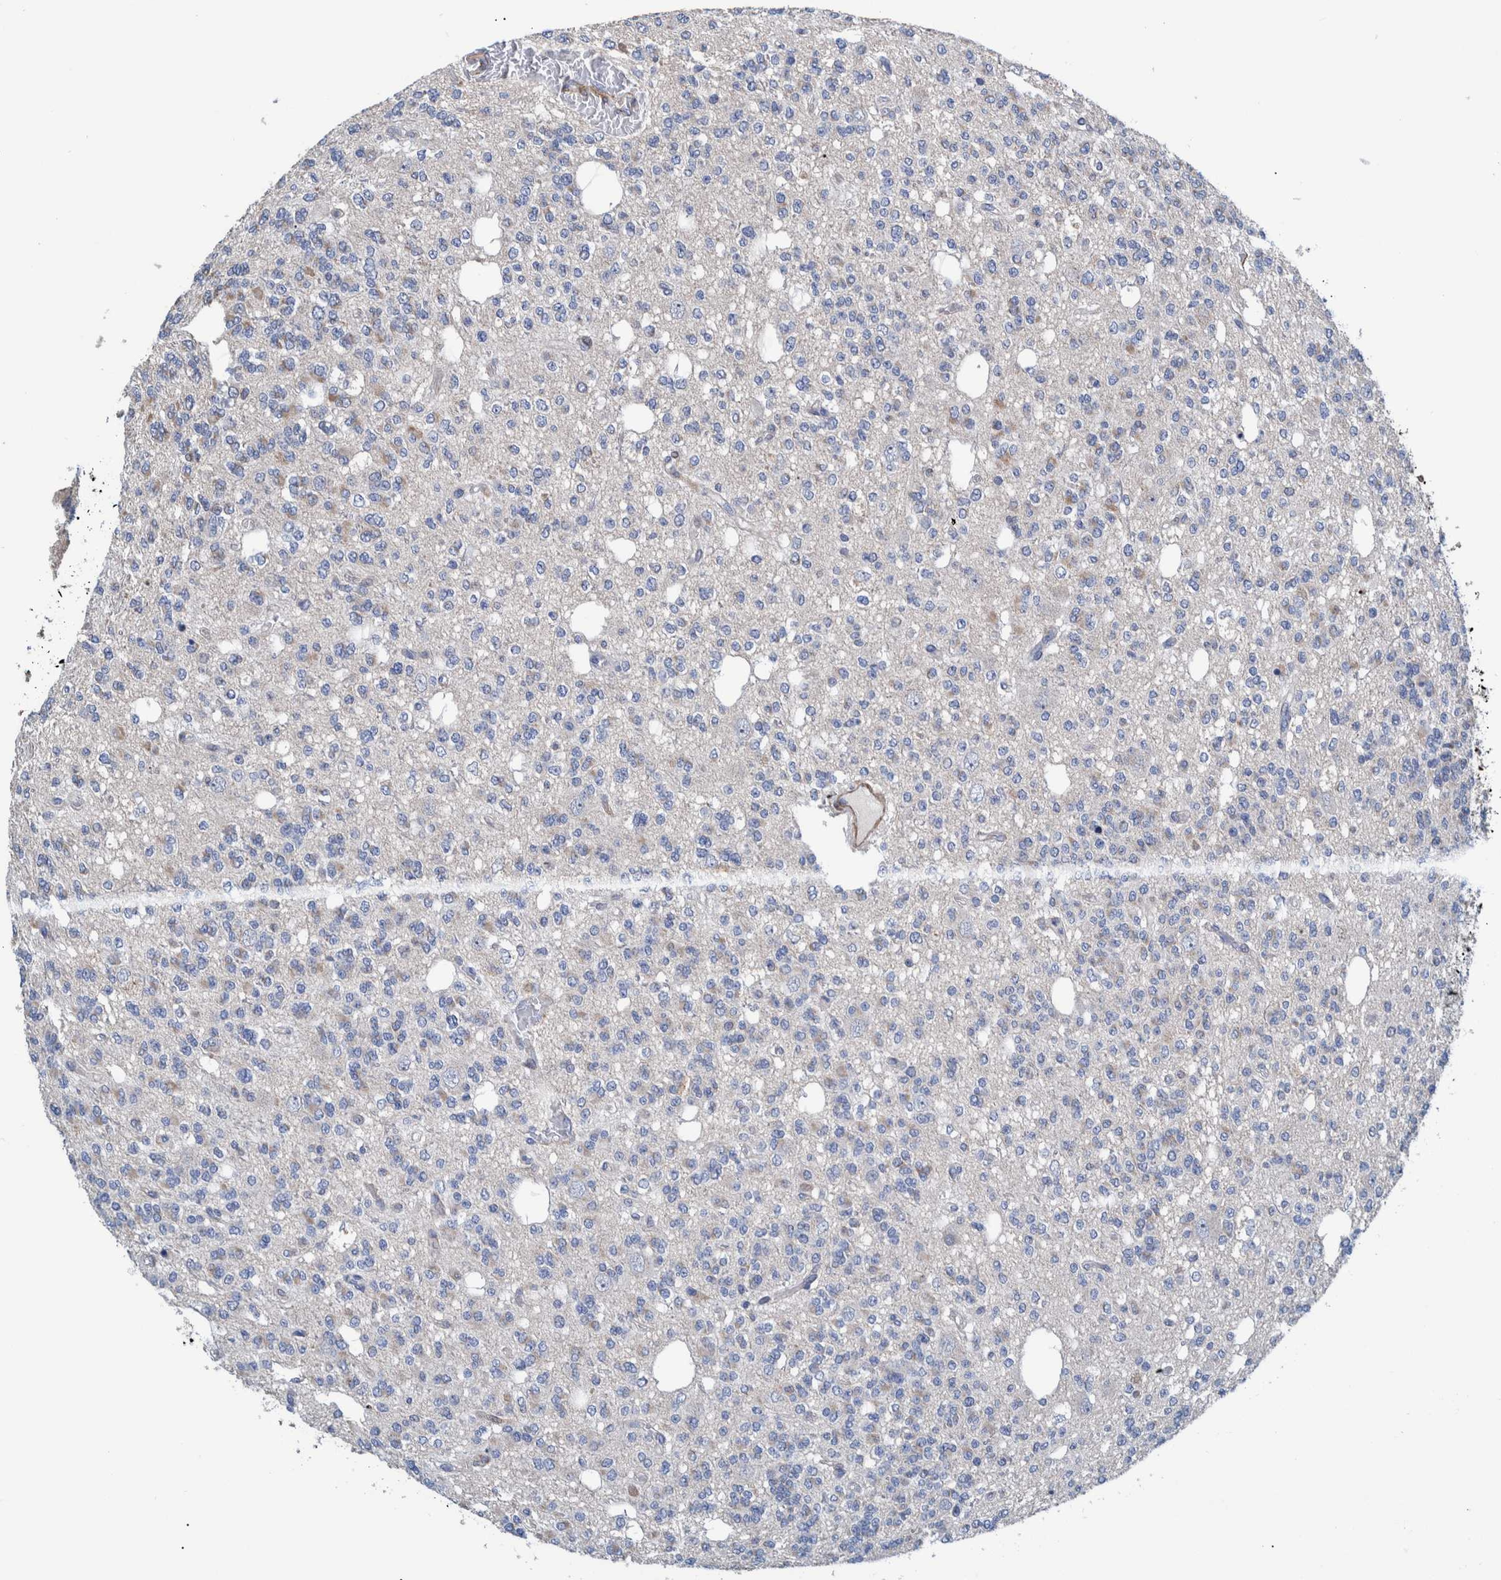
{"staining": {"intensity": "negative", "quantity": "none", "location": "none"}, "tissue": "glioma", "cell_type": "Tumor cells", "image_type": "cancer", "snomed": [{"axis": "morphology", "description": "Glioma, malignant, Low grade"}, {"axis": "topography", "description": "Brain"}], "caption": "A micrograph of glioma stained for a protein demonstrates no brown staining in tumor cells.", "gene": "MKS1", "patient": {"sex": "male", "age": 38}}